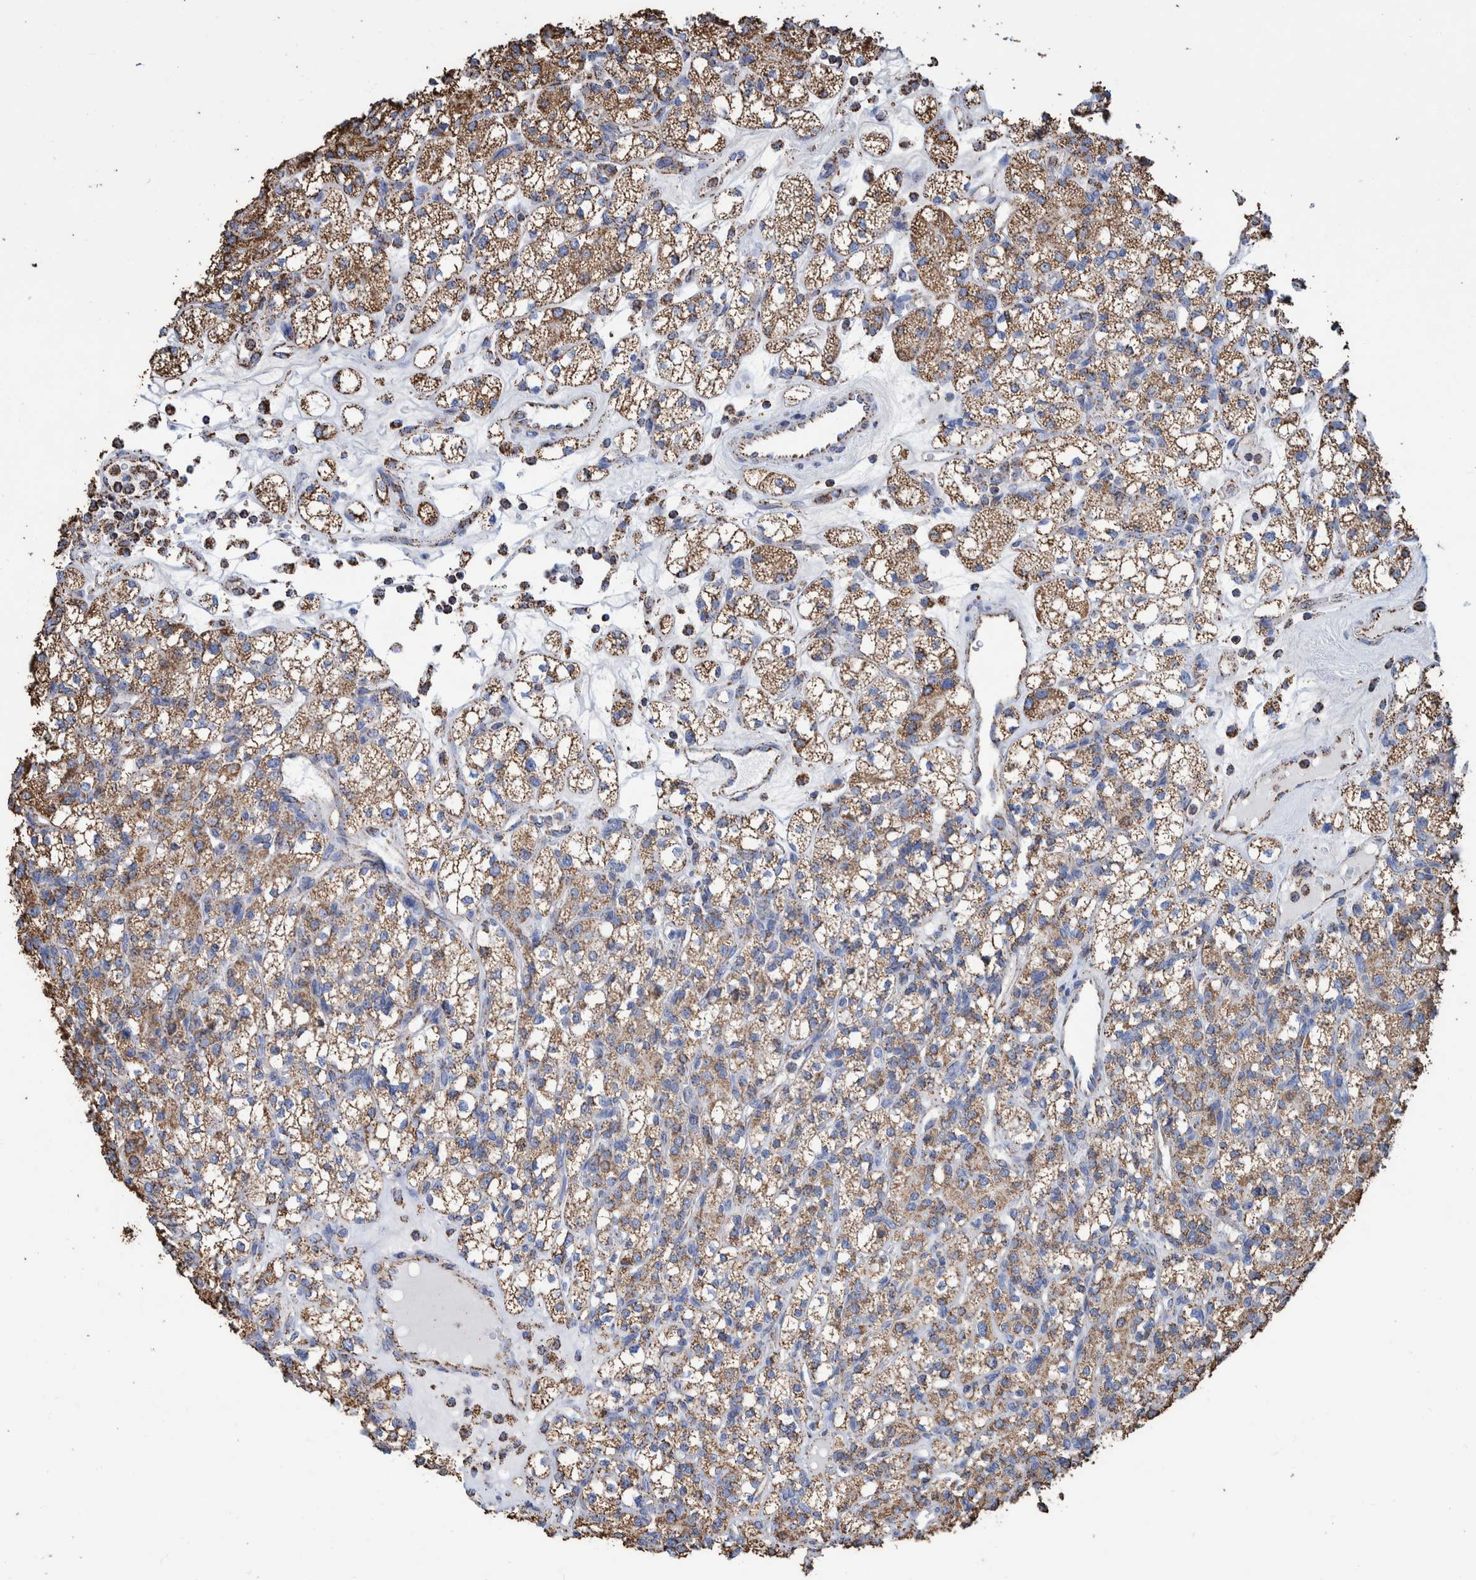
{"staining": {"intensity": "moderate", "quantity": ">75%", "location": "cytoplasmic/membranous"}, "tissue": "renal cancer", "cell_type": "Tumor cells", "image_type": "cancer", "snomed": [{"axis": "morphology", "description": "Adenocarcinoma, NOS"}, {"axis": "topography", "description": "Kidney"}], "caption": "Protein analysis of renal adenocarcinoma tissue reveals moderate cytoplasmic/membranous positivity in about >75% of tumor cells.", "gene": "VPS26C", "patient": {"sex": "male", "age": 77}}